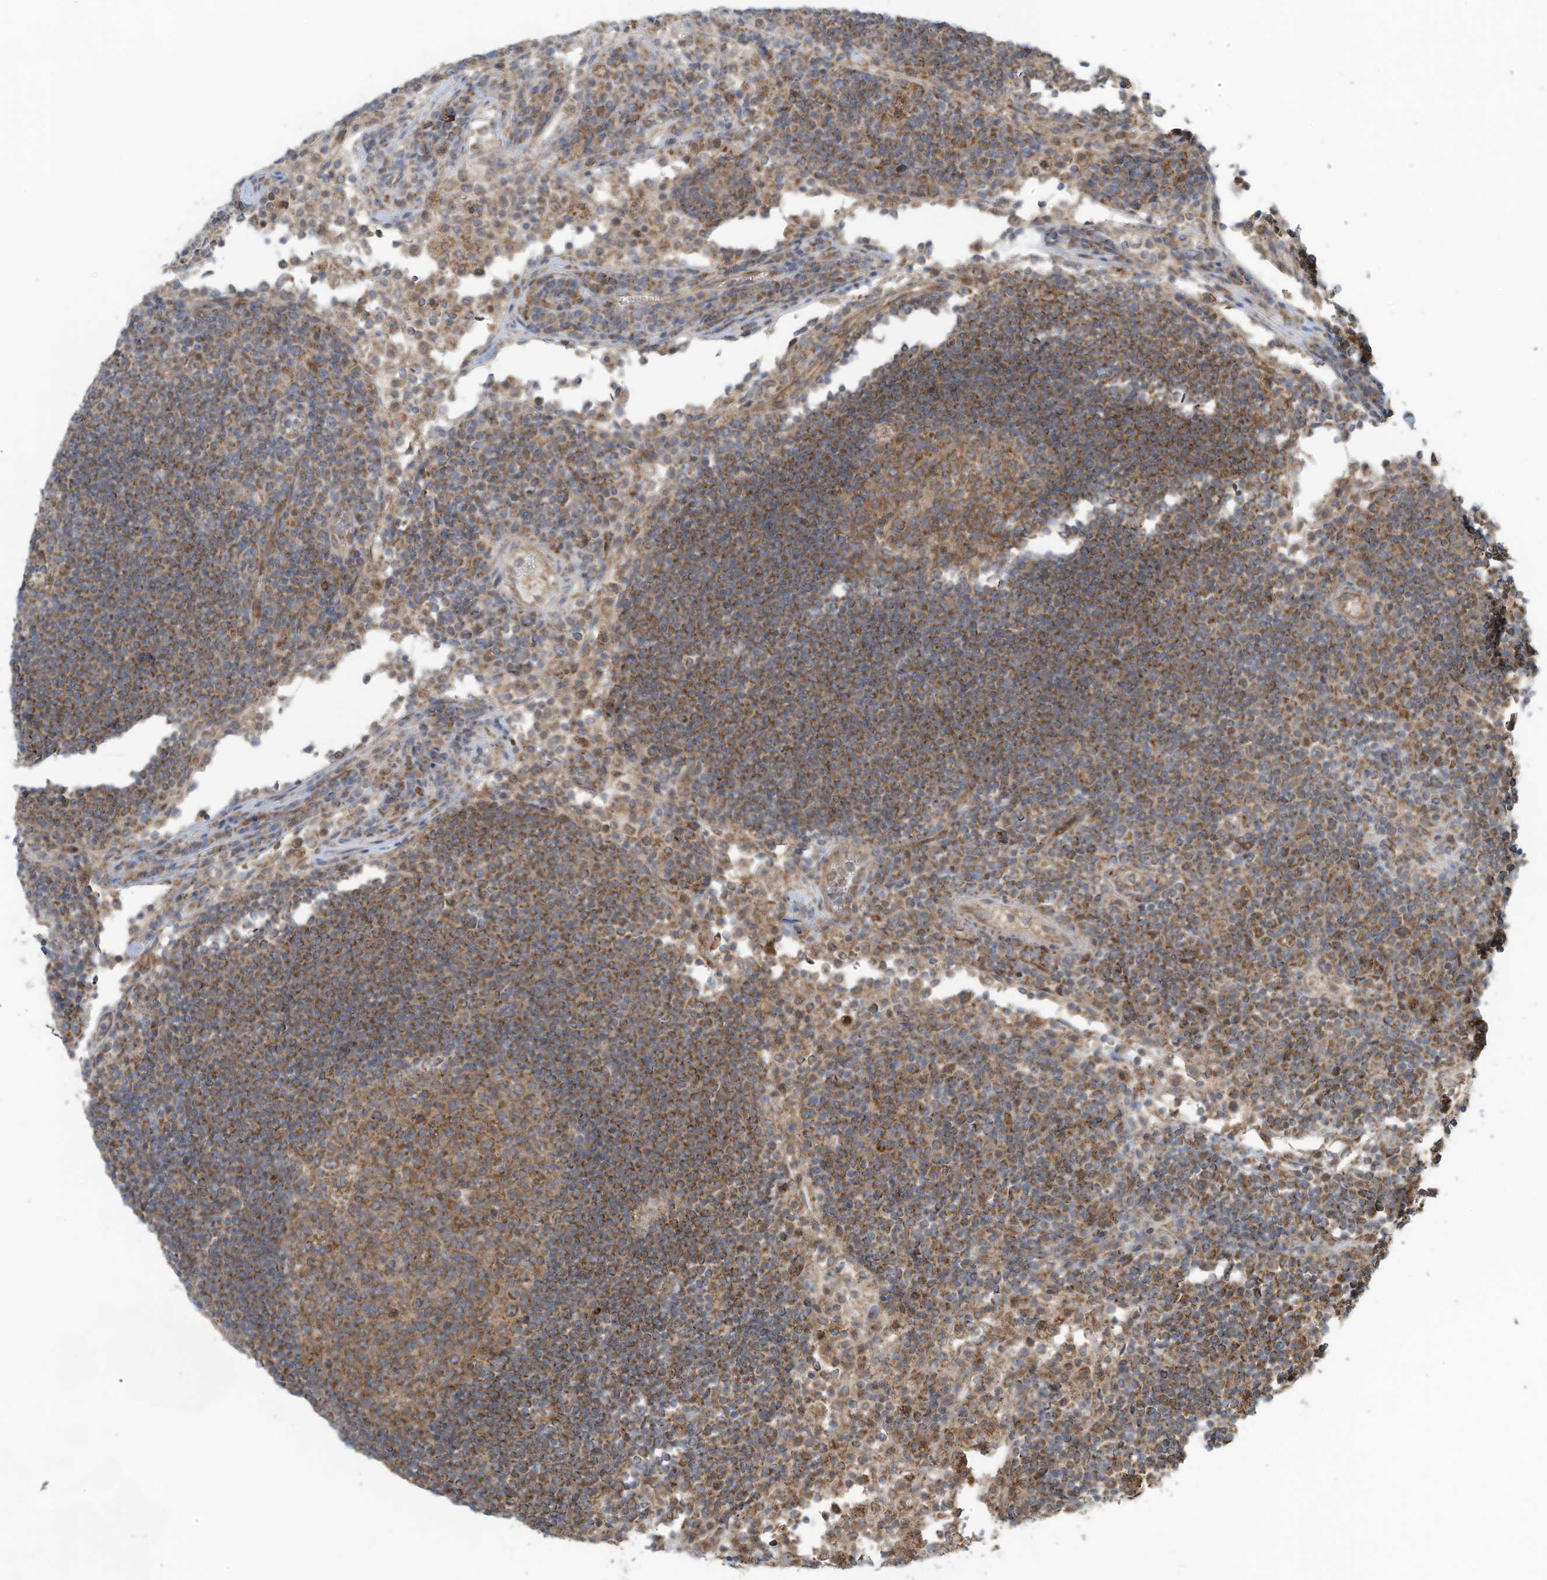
{"staining": {"intensity": "moderate", "quantity": ">75%", "location": "cytoplasmic/membranous"}, "tissue": "lymph node", "cell_type": "Germinal center cells", "image_type": "normal", "snomed": [{"axis": "morphology", "description": "Normal tissue, NOS"}, {"axis": "topography", "description": "Lymph node"}], "caption": "An IHC image of unremarkable tissue is shown. Protein staining in brown labels moderate cytoplasmic/membranous positivity in lymph node within germinal center cells.", "gene": "METTL6", "patient": {"sex": "female", "age": 53}}